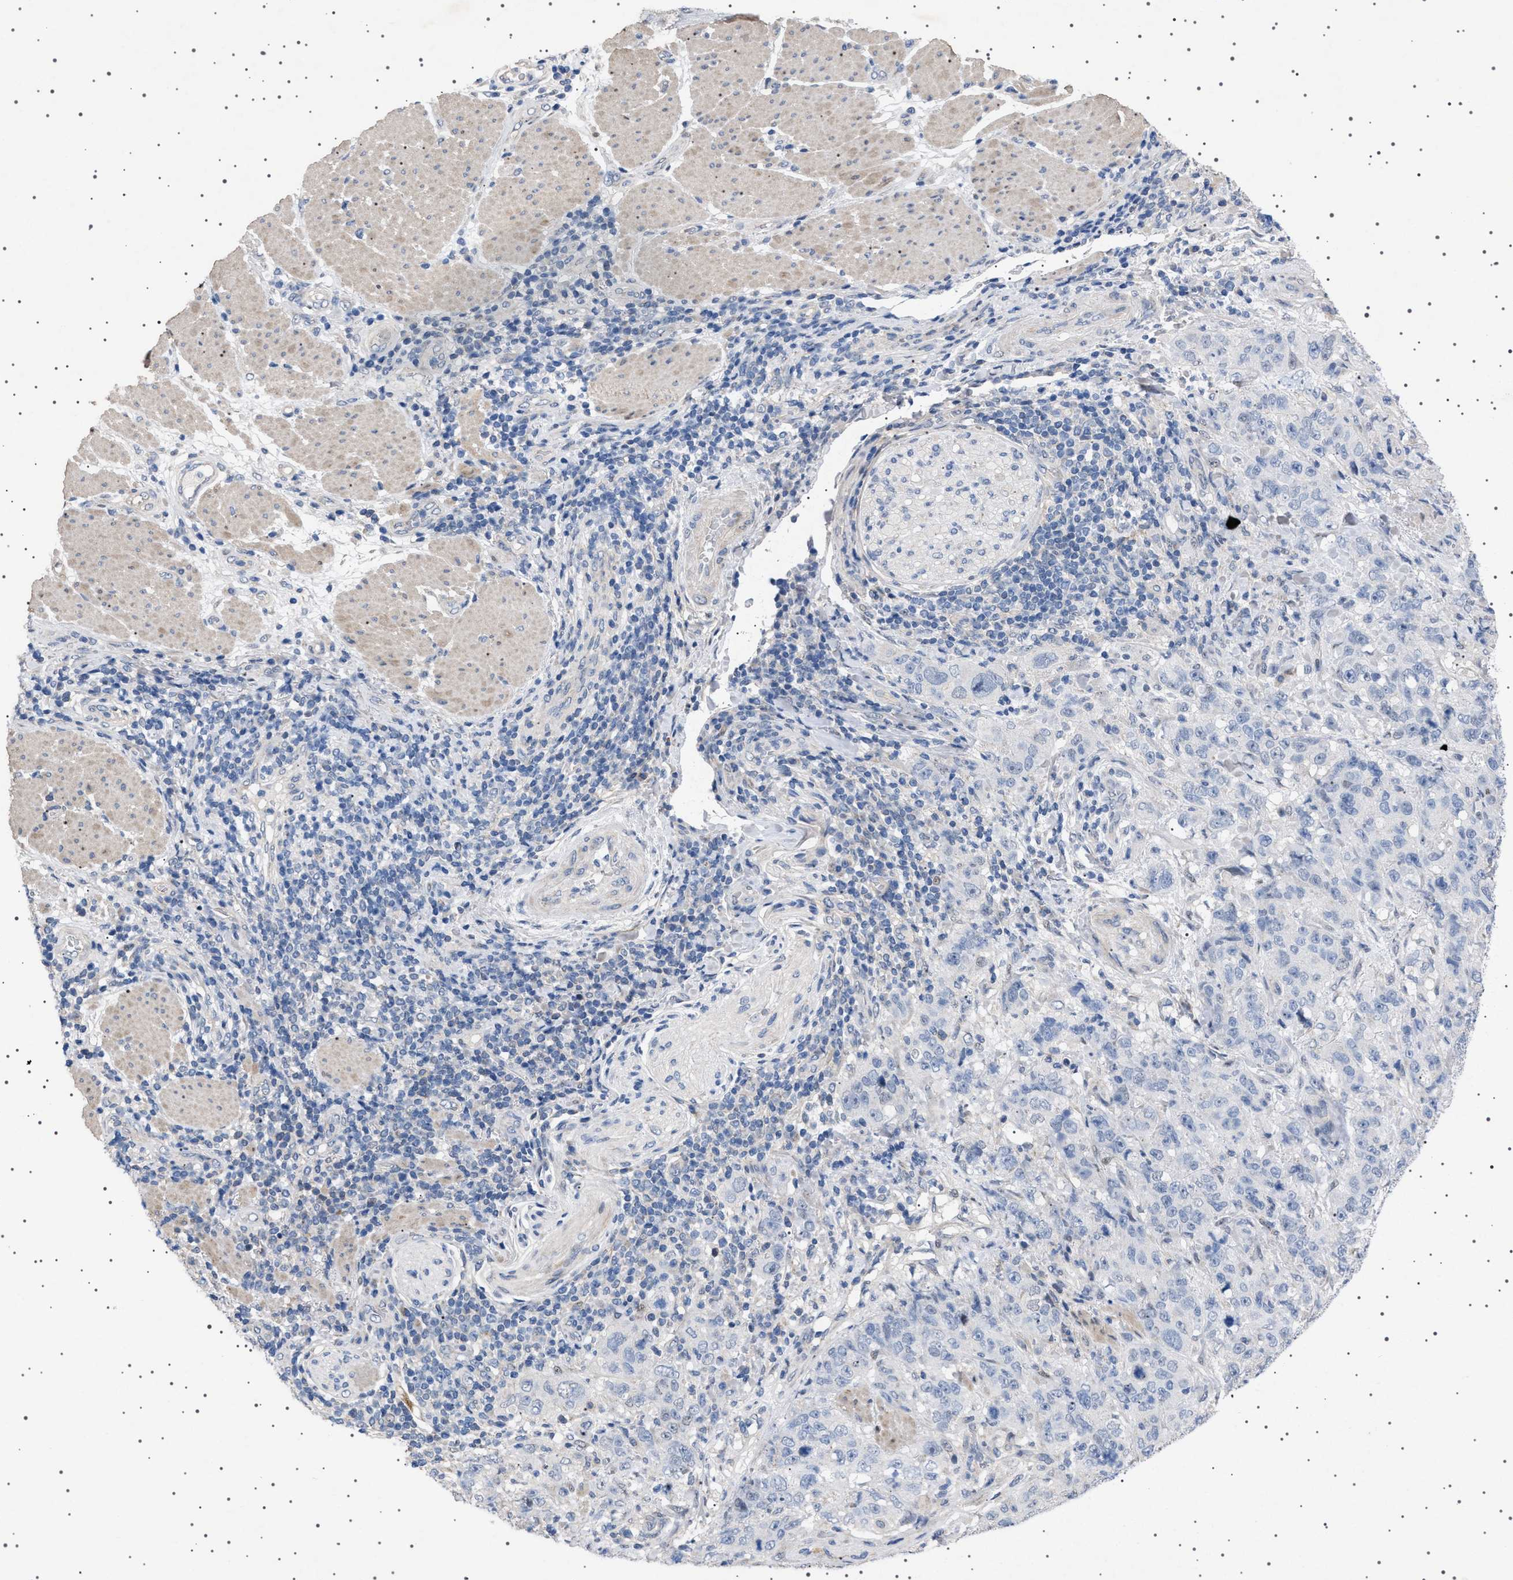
{"staining": {"intensity": "negative", "quantity": "none", "location": "none"}, "tissue": "stomach cancer", "cell_type": "Tumor cells", "image_type": "cancer", "snomed": [{"axis": "morphology", "description": "Adenocarcinoma, NOS"}, {"axis": "topography", "description": "Stomach"}], "caption": "Stomach adenocarcinoma was stained to show a protein in brown. There is no significant staining in tumor cells.", "gene": "HTR1A", "patient": {"sex": "male", "age": 48}}